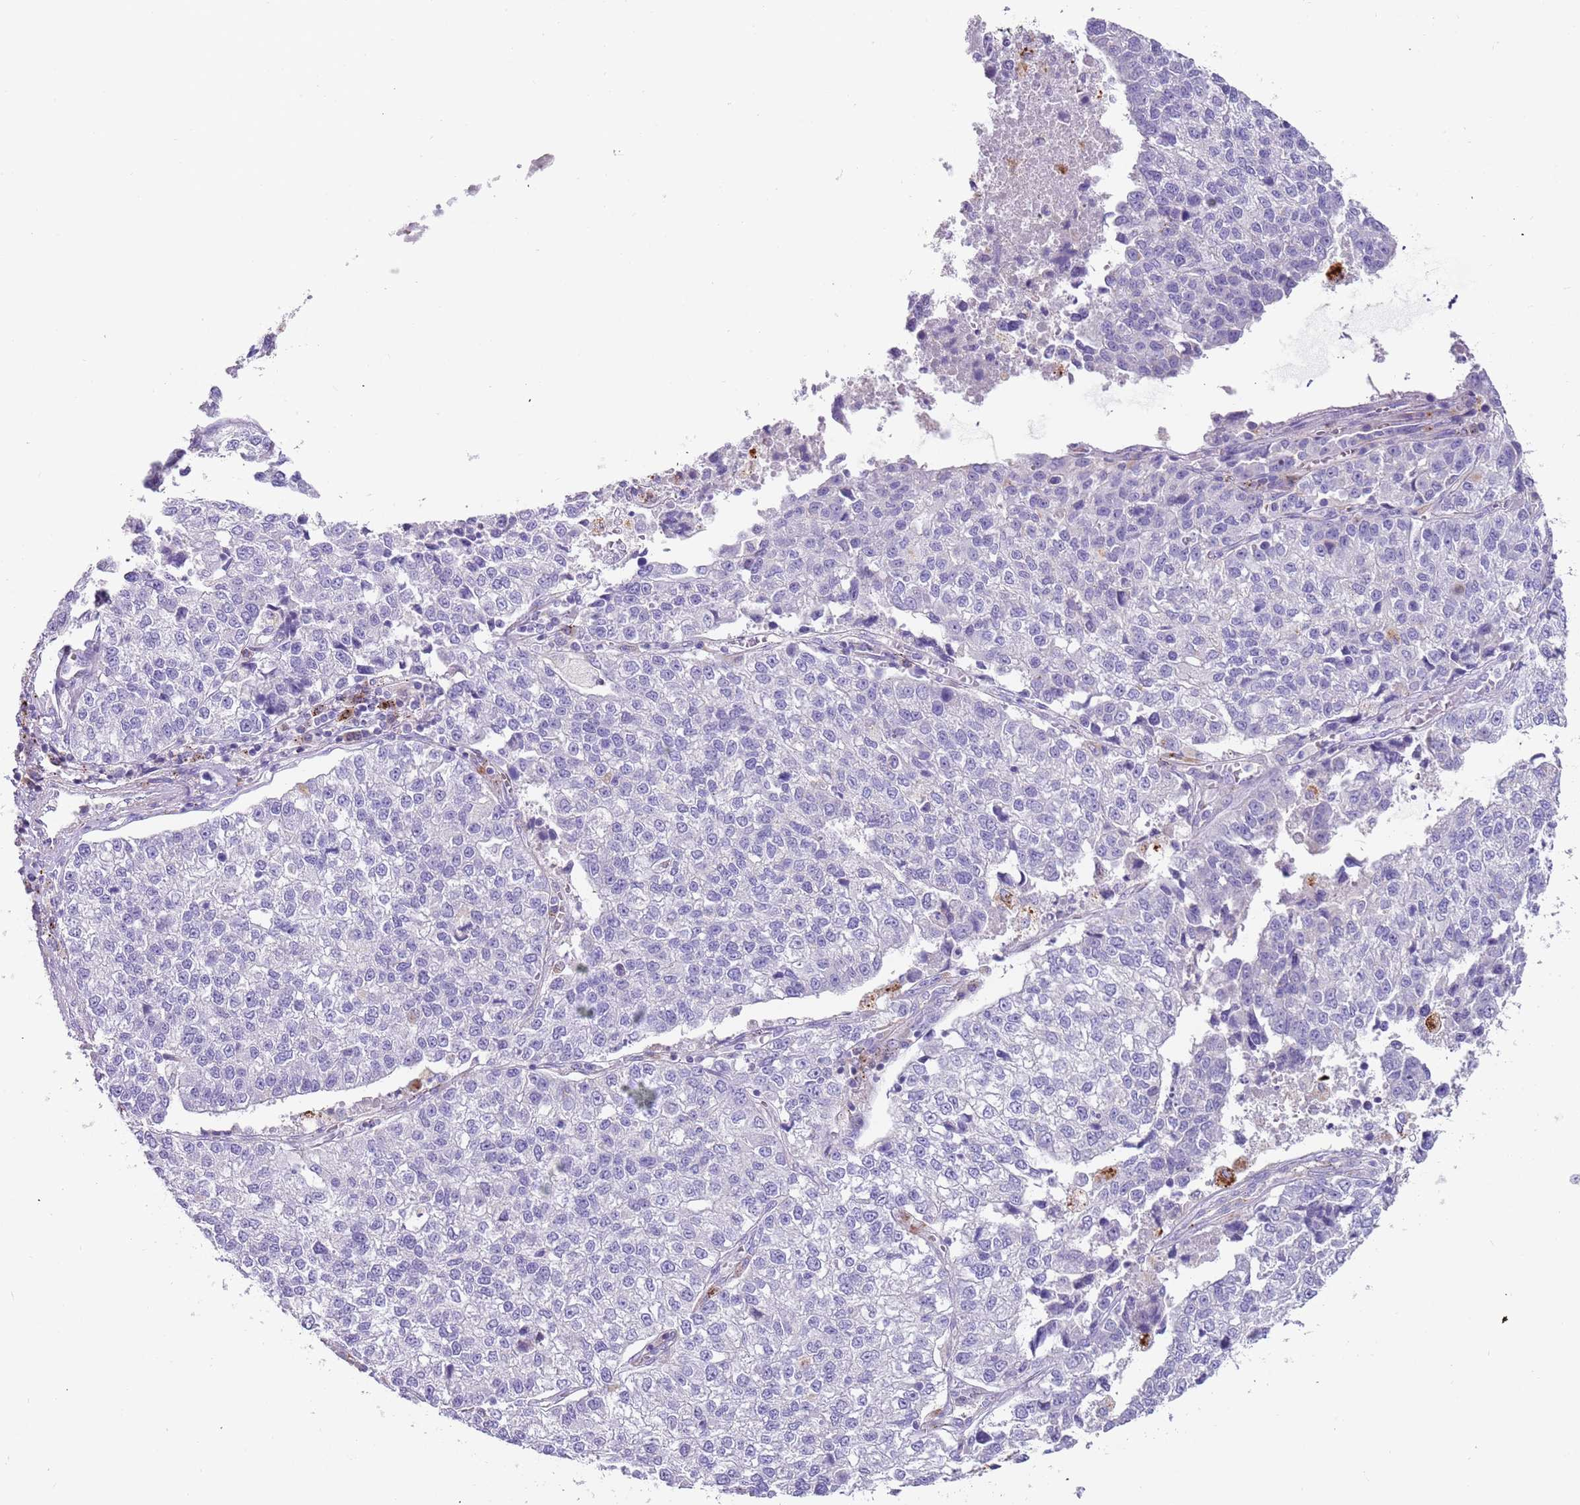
{"staining": {"intensity": "negative", "quantity": "none", "location": "none"}, "tissue": "lung cancer", "cell_type": "Tumor cells", "image_type": "cancer", "snomed": [{"axis": "morphology", "description": "Adenocarcinoma, NOS"}, {"axis": "topography", "description": "Lung"}], "caption": "Immunohistochemical staining of lung cancer (adenocarcinoma) demonstrates no significant positivity in tumor cells. (Brightfield microscopy of DAB (3,3'-diaminobenzidine) immunohistochemistry (IHC) at high magnification).", "gene": "LRRN3", "patient": {"sex": "male", "age": 49}}